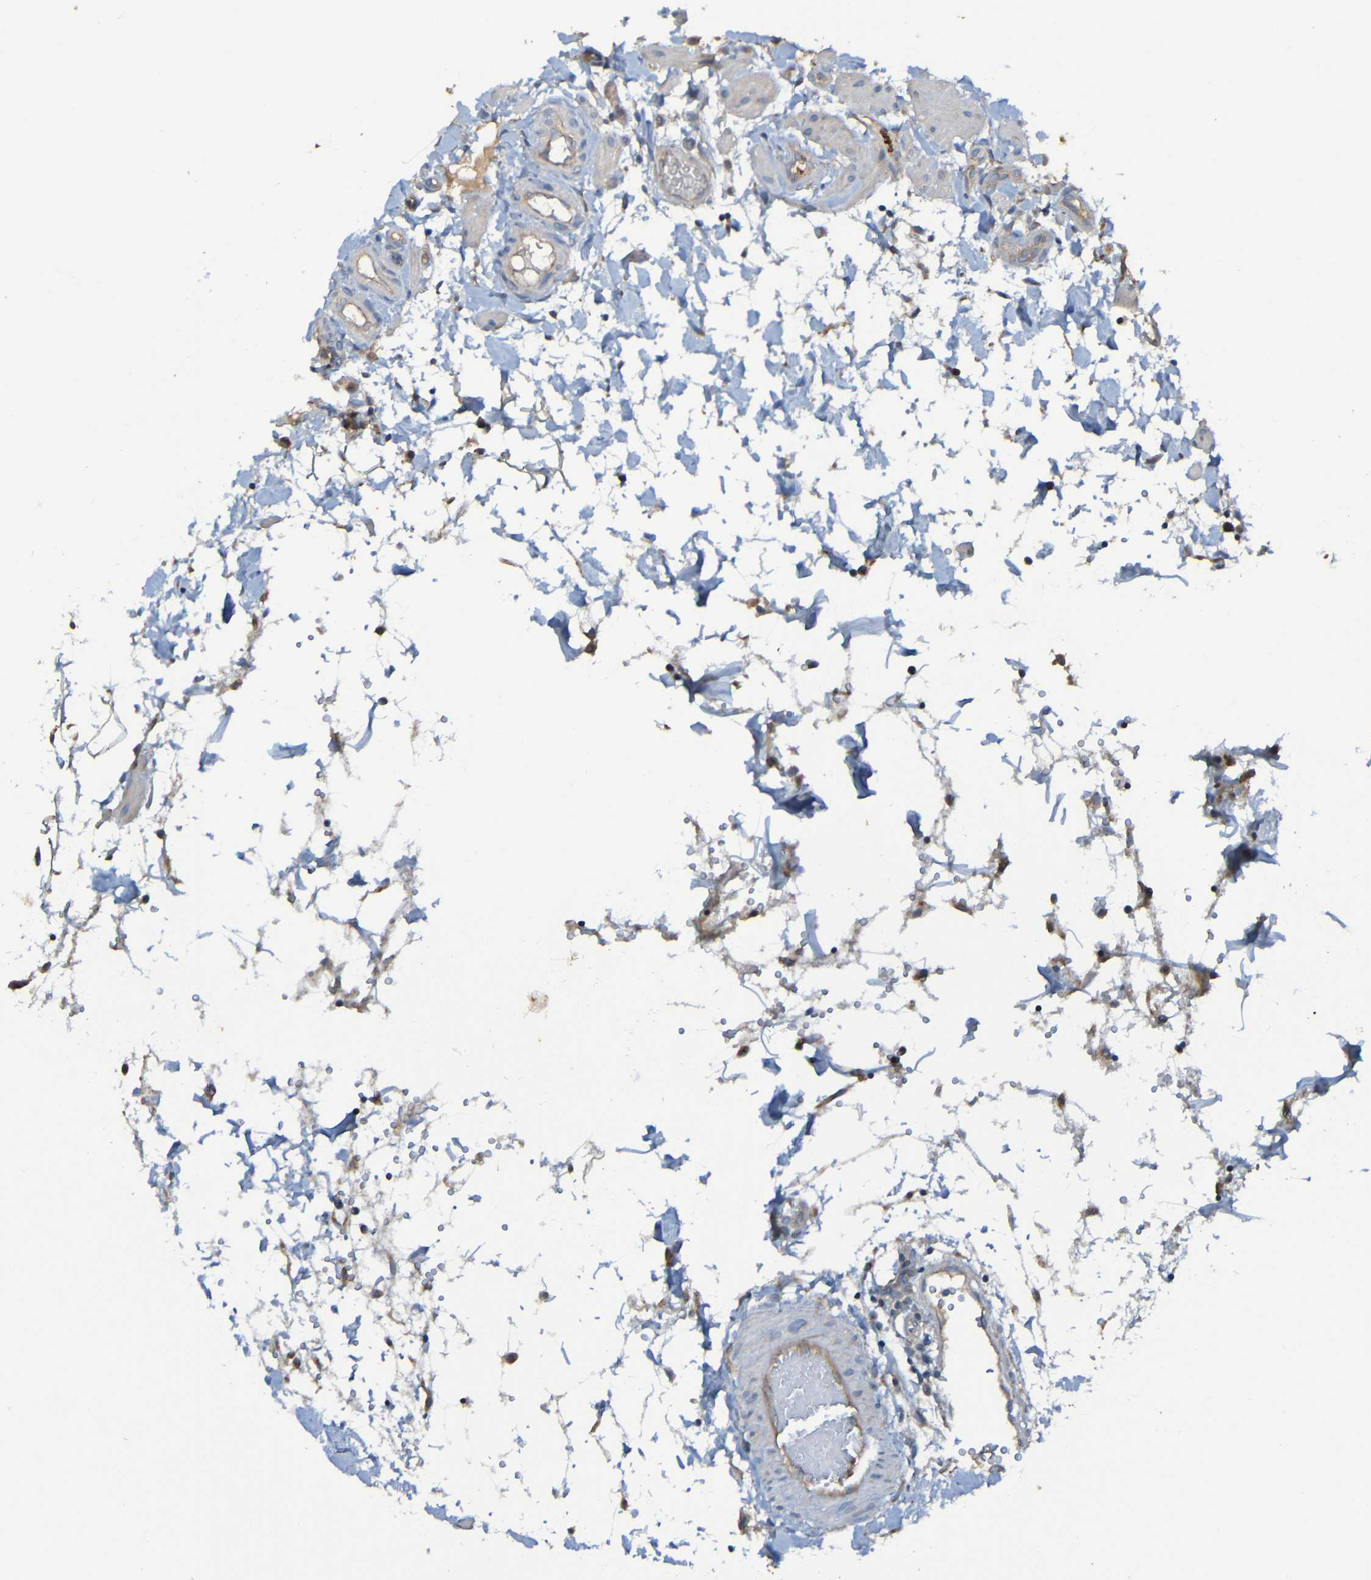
{"staining": {"intensity": "moderate", "quantity": ">75%", "location": "cytoplasmic/membranous"}, "tissue": "fallopian tube", "cell_type": "Glandular cells", "image_type": "normal", "snomed": [{"axis": "morphology", "description": "Normal tissue, NOS"}, {"axis": "topography", "description": "Fallopian tube"}, {"axis": "topography", "description": "Placenta"}], "caption": "A high-resolution micrograph shows immunohistochemistry staining of unremarkable fallopian tube, which displays moderate cytoplasmic/membranous positivity in about >75% of glandular cells.", "gene": "ADAM15", "patient": {"sex": "female", "age": 34}}